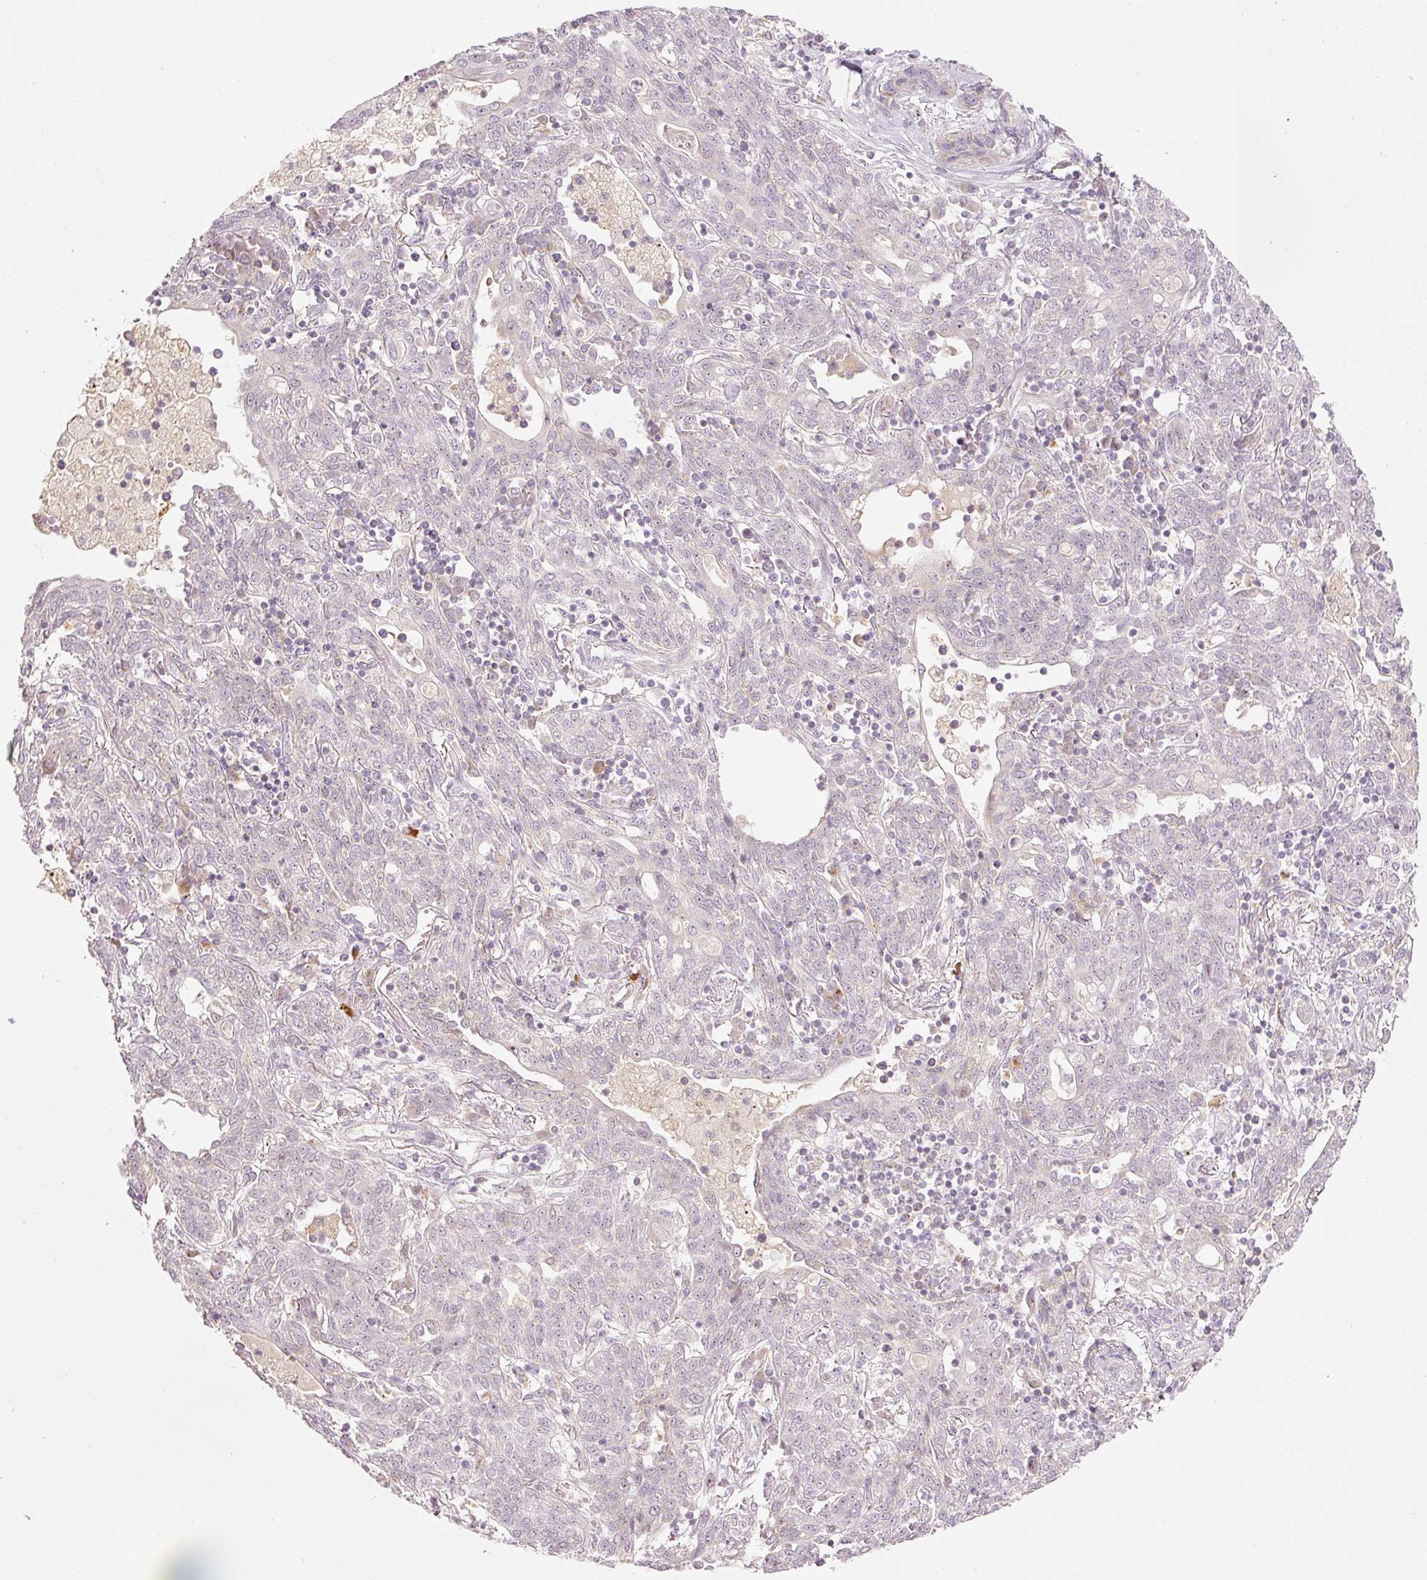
{"staining": {"intensity": "negative", "quantity": "none", "location": "none"}, "tissue": "lung cancer", "cell_type": "Tumor cells", "image_type": "cancer", "snomed": [{"axis": "morphology", "description": "Squamous cell carcinoma, NOS"}, {"axis": "topography", "description": "Lung"}], "caption": "Immunohistochemistry photomicrograph of neoplastic tissue: human lung cancer (squamous cell carcinoma) stained with DAB (3,3'-diaminobenzidine) shows no significant protein staining in tumor cells.", "gene": "CDC20B", "patient": {"sex": "female", "age": 70}}